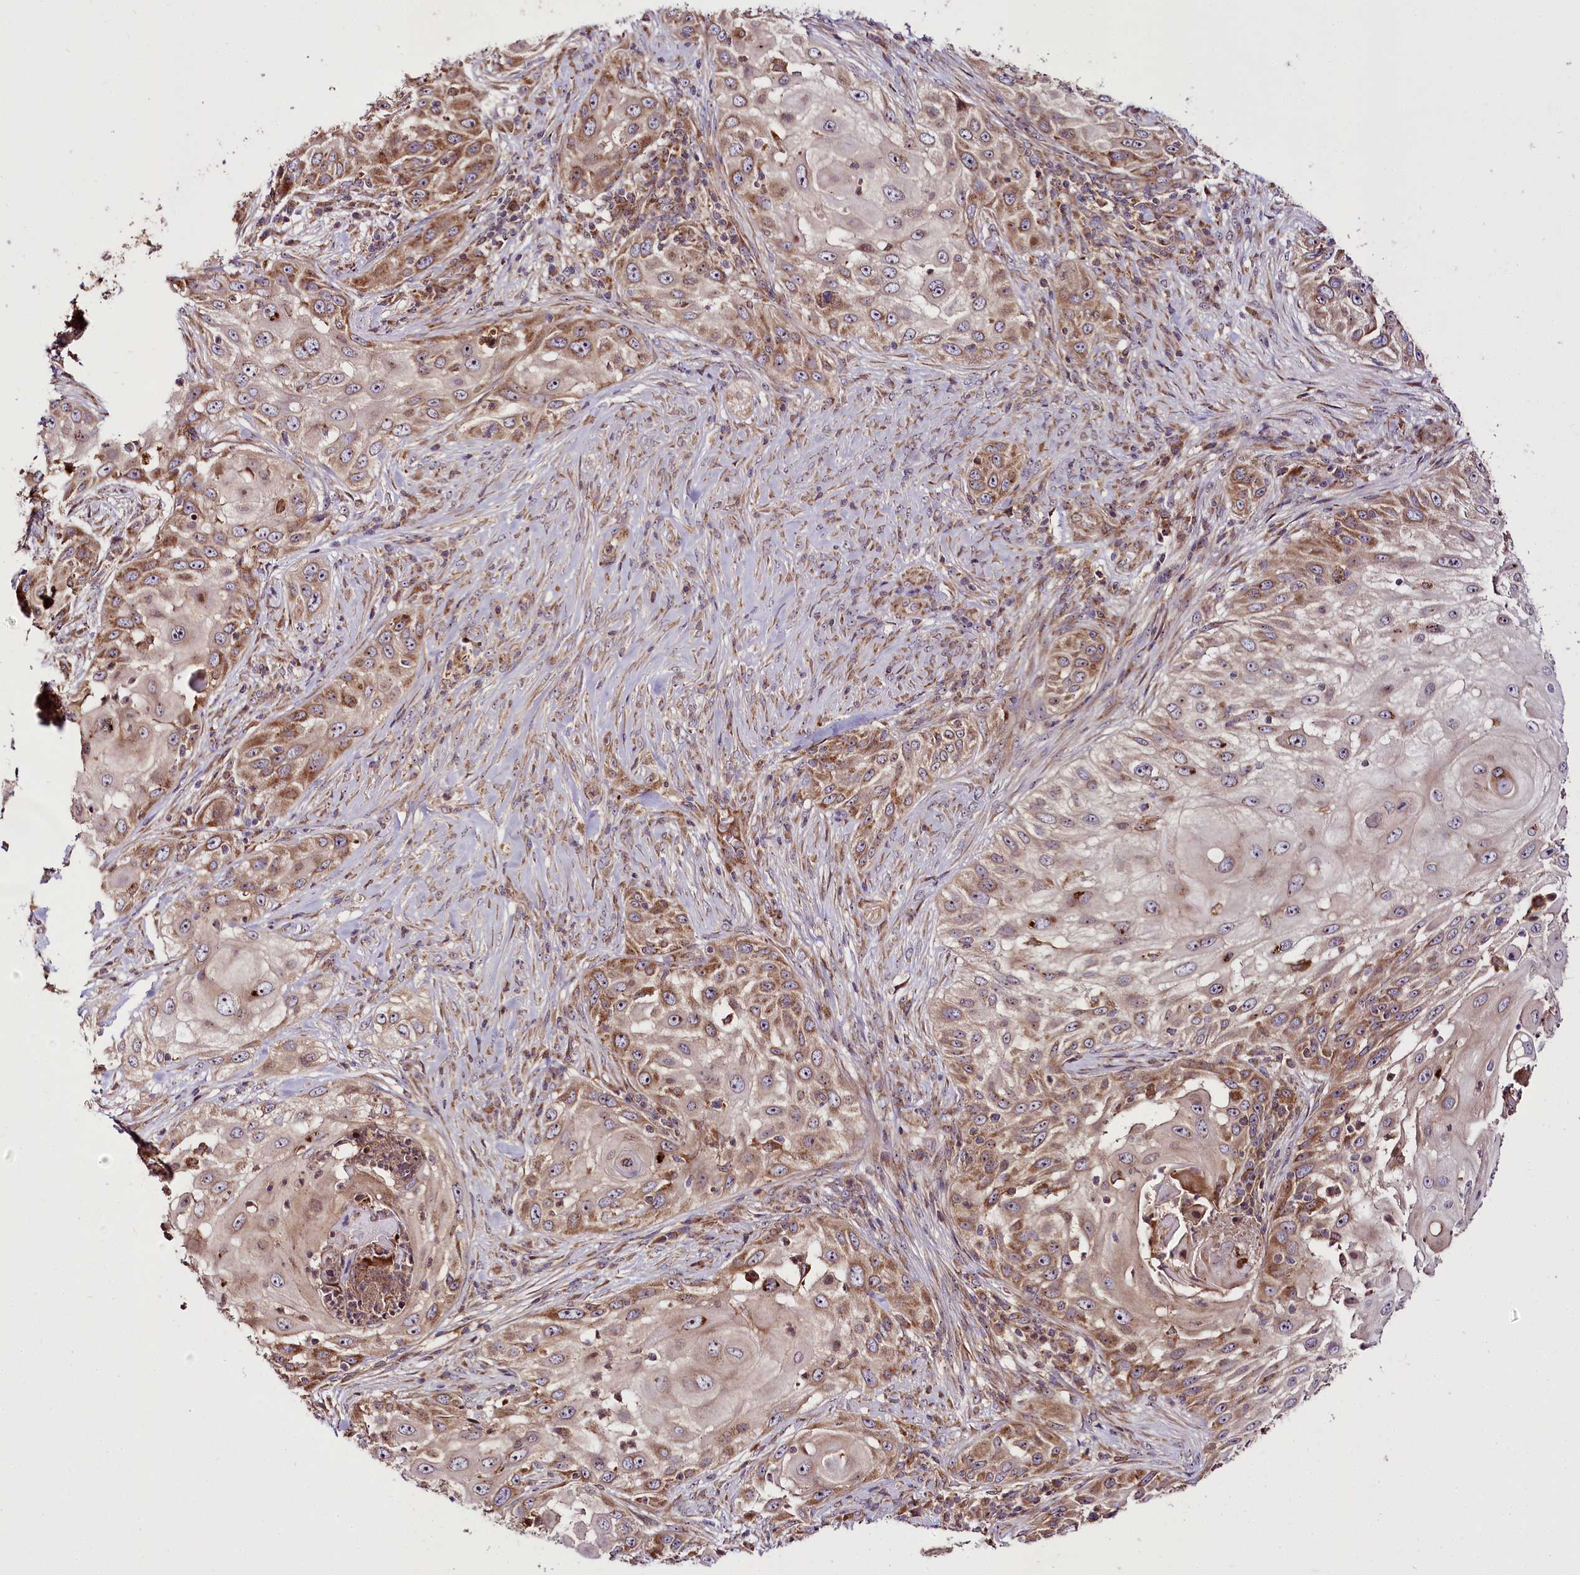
{"staining": {"intensity": "strong", "quantity": "25%-75%", "location": "cytoplasmic/membranous,nuclear"}, "tissue": "skin cancer", "cell_type": "Tumor cells", "image_type": "cancer", "snomed": [{"axis": "morphology", "description": "Squamous cell carcinoma, NOS"}, {"axis": "topography", "description": "Skin"}], "caption": "Approximately 25%-75% of tumor cells in human skin cancer (squamous cell carcinoma) exhibit strong cytoplasmic/membranous and nuclear protein positivity as visualized by brown immunohistochemical staining.", "gene": "RAB7A", "patient": {"sex": "female", "age": 44}}